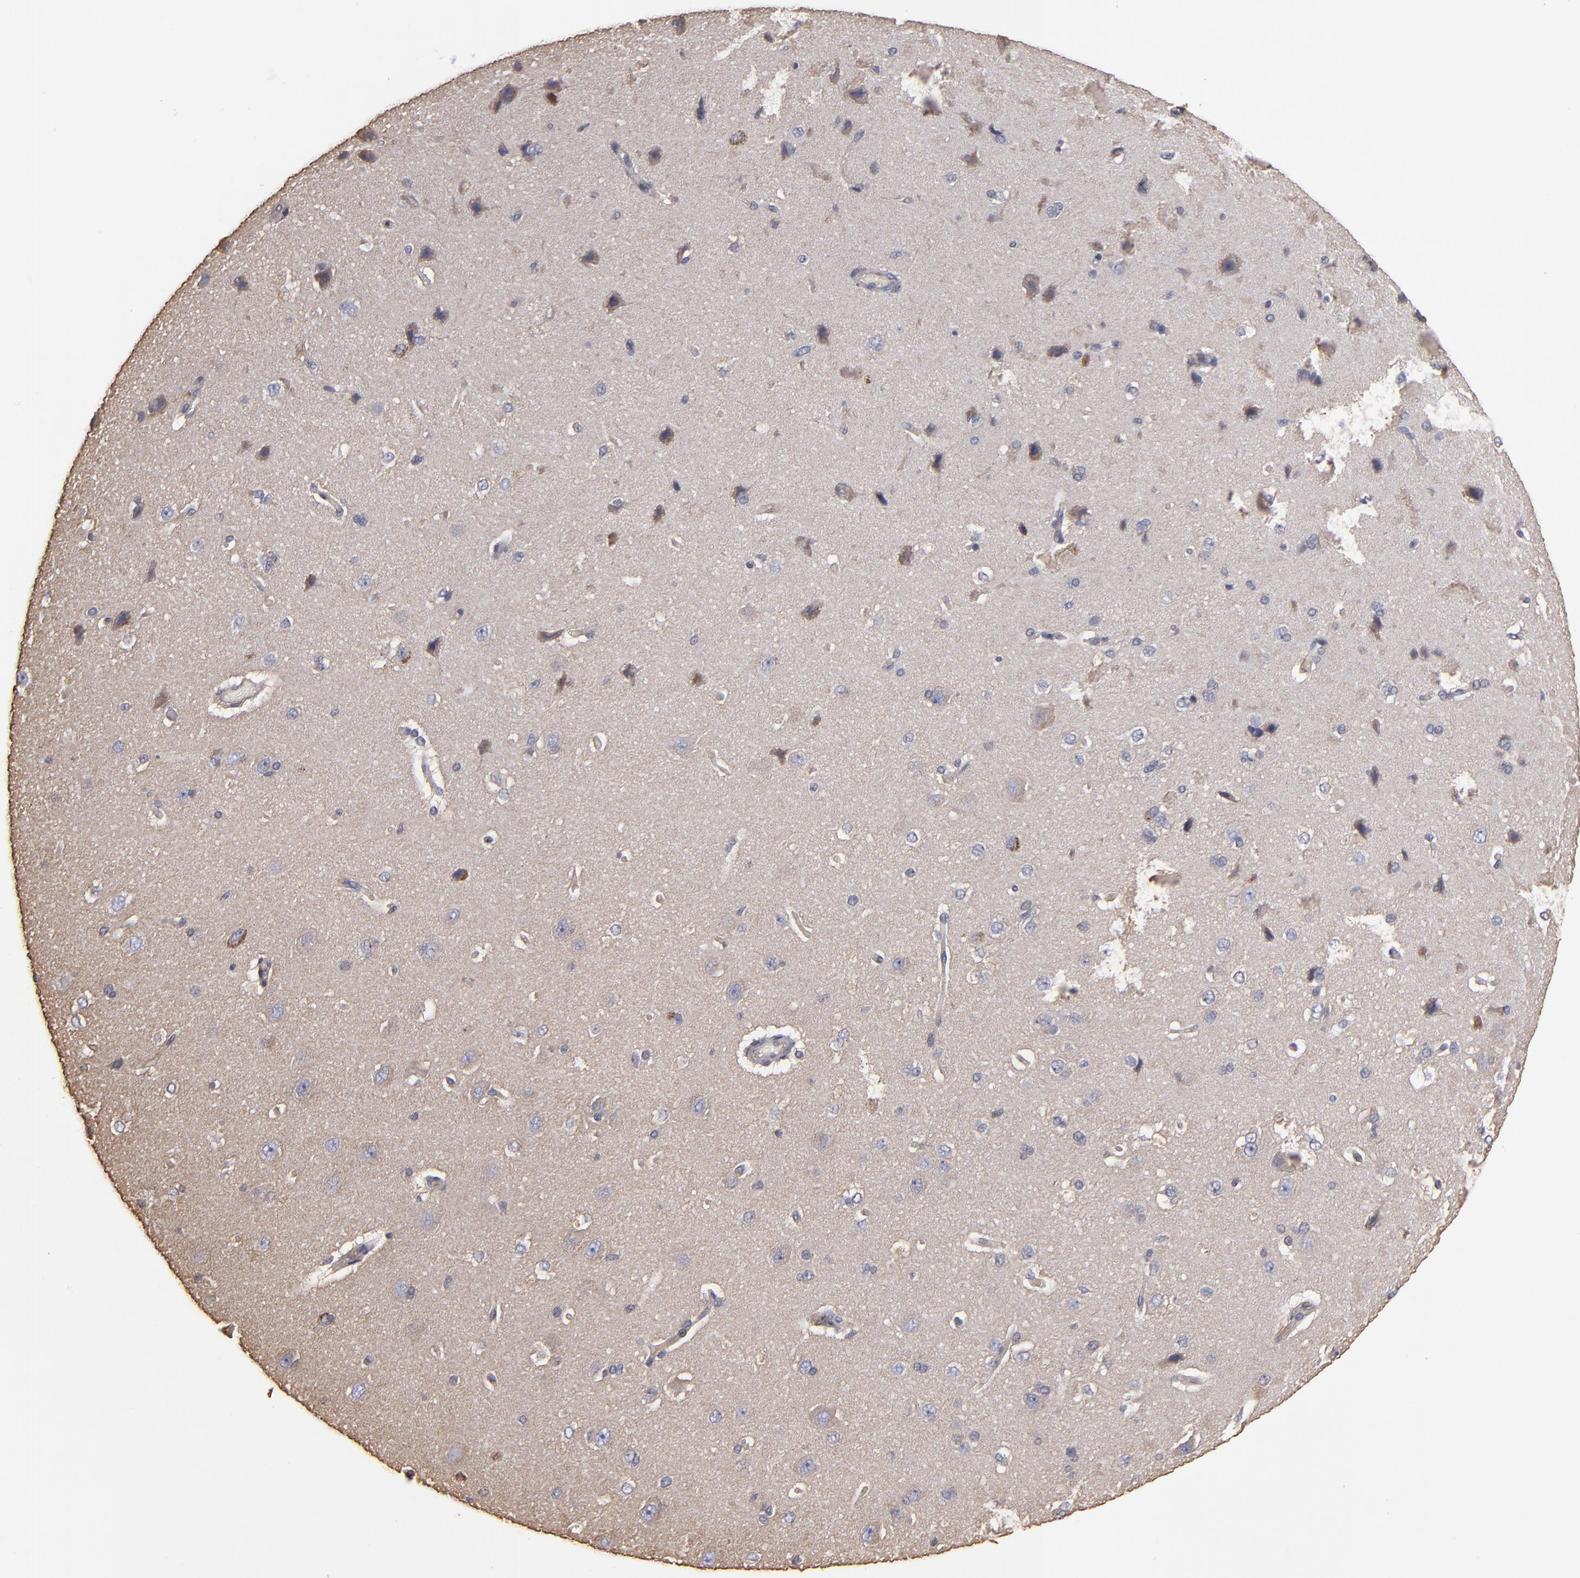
{"staining": {"intensity": "weak", "quantity": ">75%", "location": "cytoplasmic/membranous"}, "tissue": "cerebral cortex", "cell_type": "Endothelial cells", "image_type": "normal", "snomed": [{"axis": "morphology", "description": "Normal tissue, NOS"}, {"axis": "topography", "description": "Cerebral cortex"}], "caption": "The micrograph exhibits immunohistochemical staining of normal cerebral cortex. There is weak cytoplasmic/membranous staining is seen in approximately >75% of endothelial cells. Ihc stains the protein in brown and the nuclei are stained blue.", "gene": "DMD", "patient": {"sex": "female", "age": 45}}